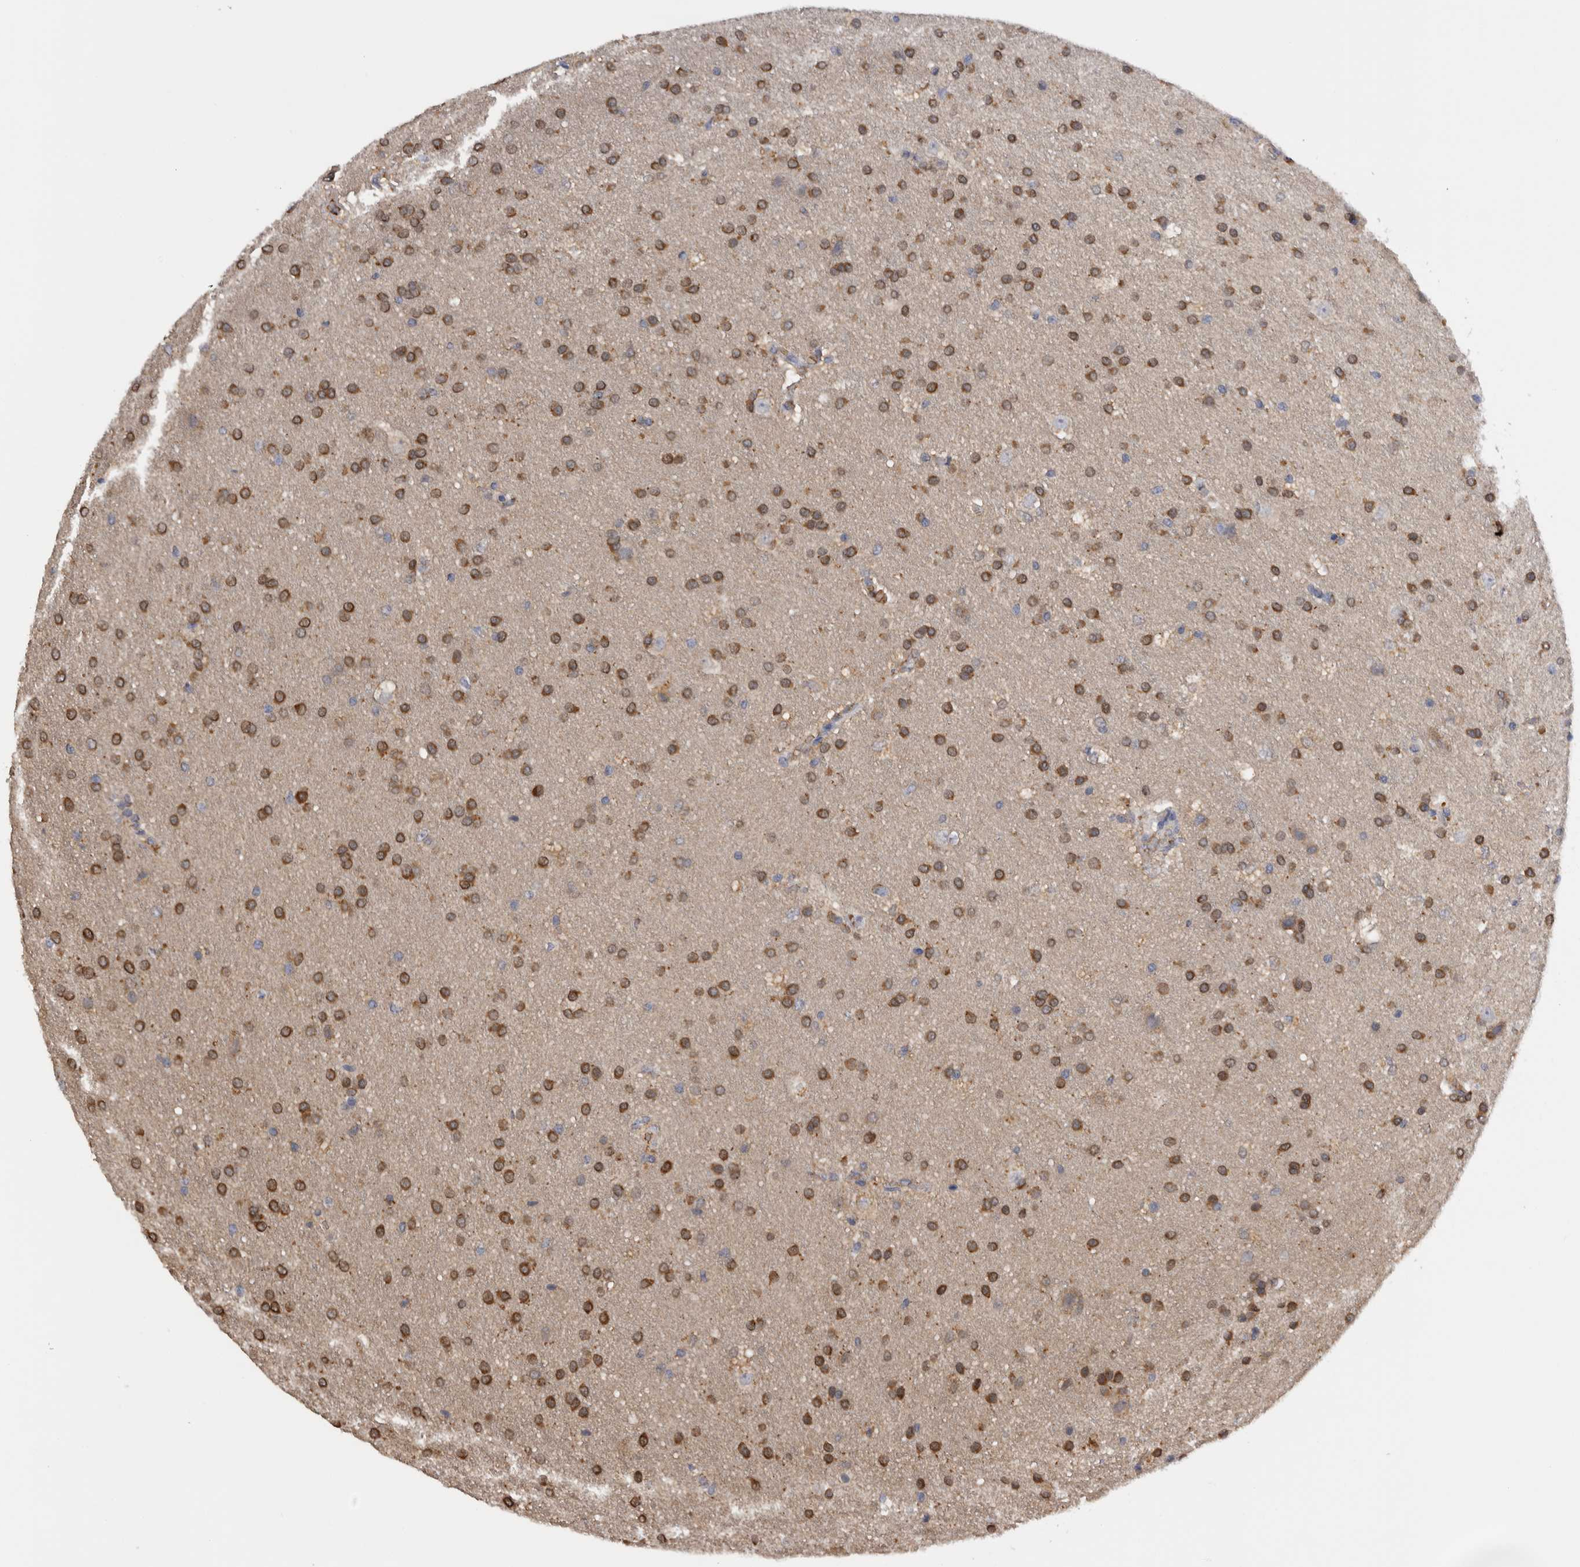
{"staining": {"intensity": "moderate", "quantity": ">75%", "location": "cytoplasmic/membranous"}, "tissue": "glioma", "cell_type": "Tumor cells", "image_type": "cancer", "snomed": [{"axis": "morphology", "description": "Glioma, malignant, Low grade"}, {"axis": "topography", "description": "Brain"}], "caption": "High-power microscopy captured an immunohistochemistry (IHC) micrograph of low-grade glioma (malignant), revealing moderate cytoplasmic/membranous staining in about >75% of tumor cells.", "gene": "TMED7", "patient": {"sex": "female", "age": 37}}